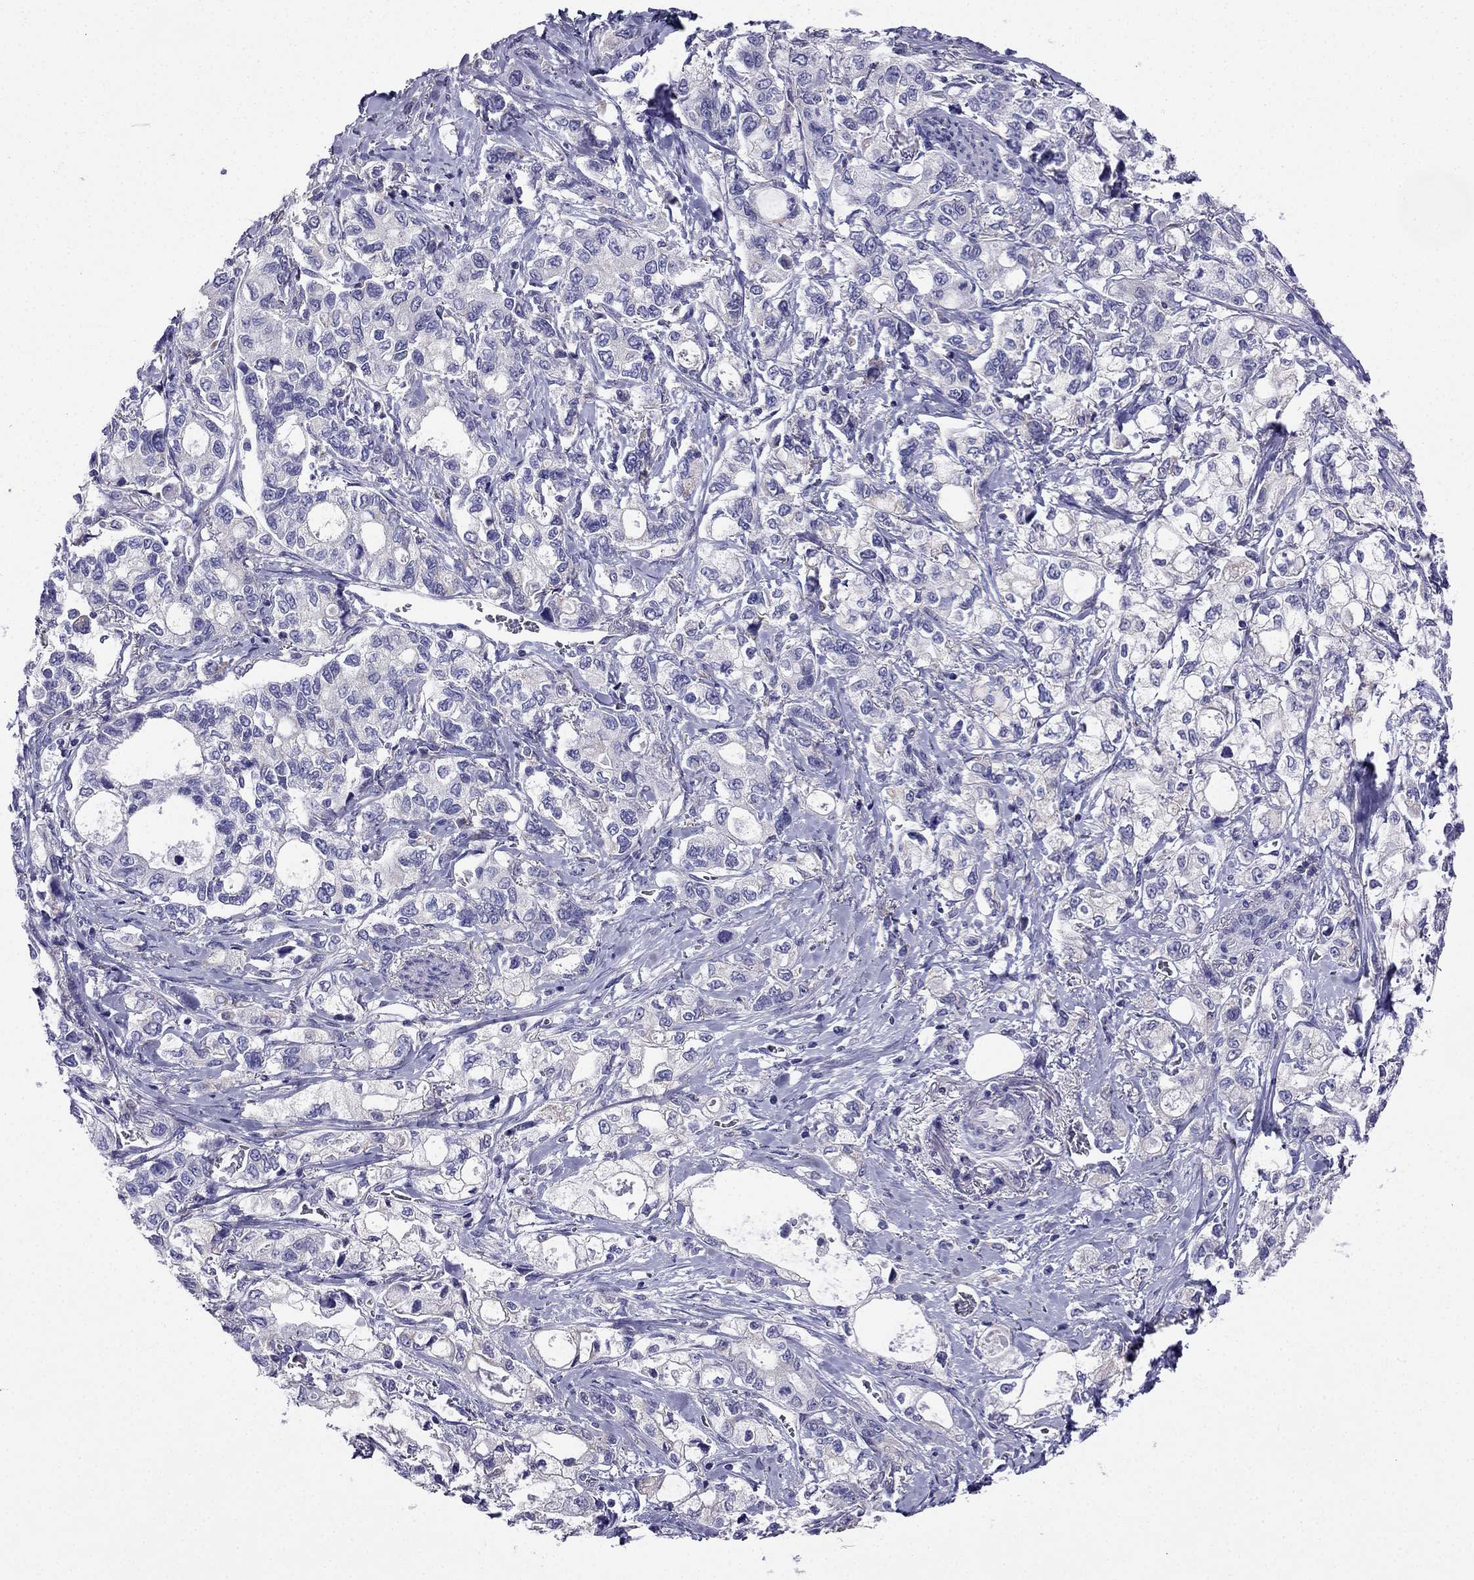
{"staining": {"intensity": "negative", "quantity": "none", "location": "none"}, "tissue": "stomach cancer", "cell_type": "Tumor cells", "image_type": "cancer", "snomed": [{"axis": "morphology", "description": "Adenocarcinoma, NOS"}, {"axis": "topography", "description": "Stomach"}], "caption": "Tumor cells show no significant protein expression in stomach adenocarcinoma.", "gene": "KIF5A", "patient": {"sex": "male", "age": 63}}